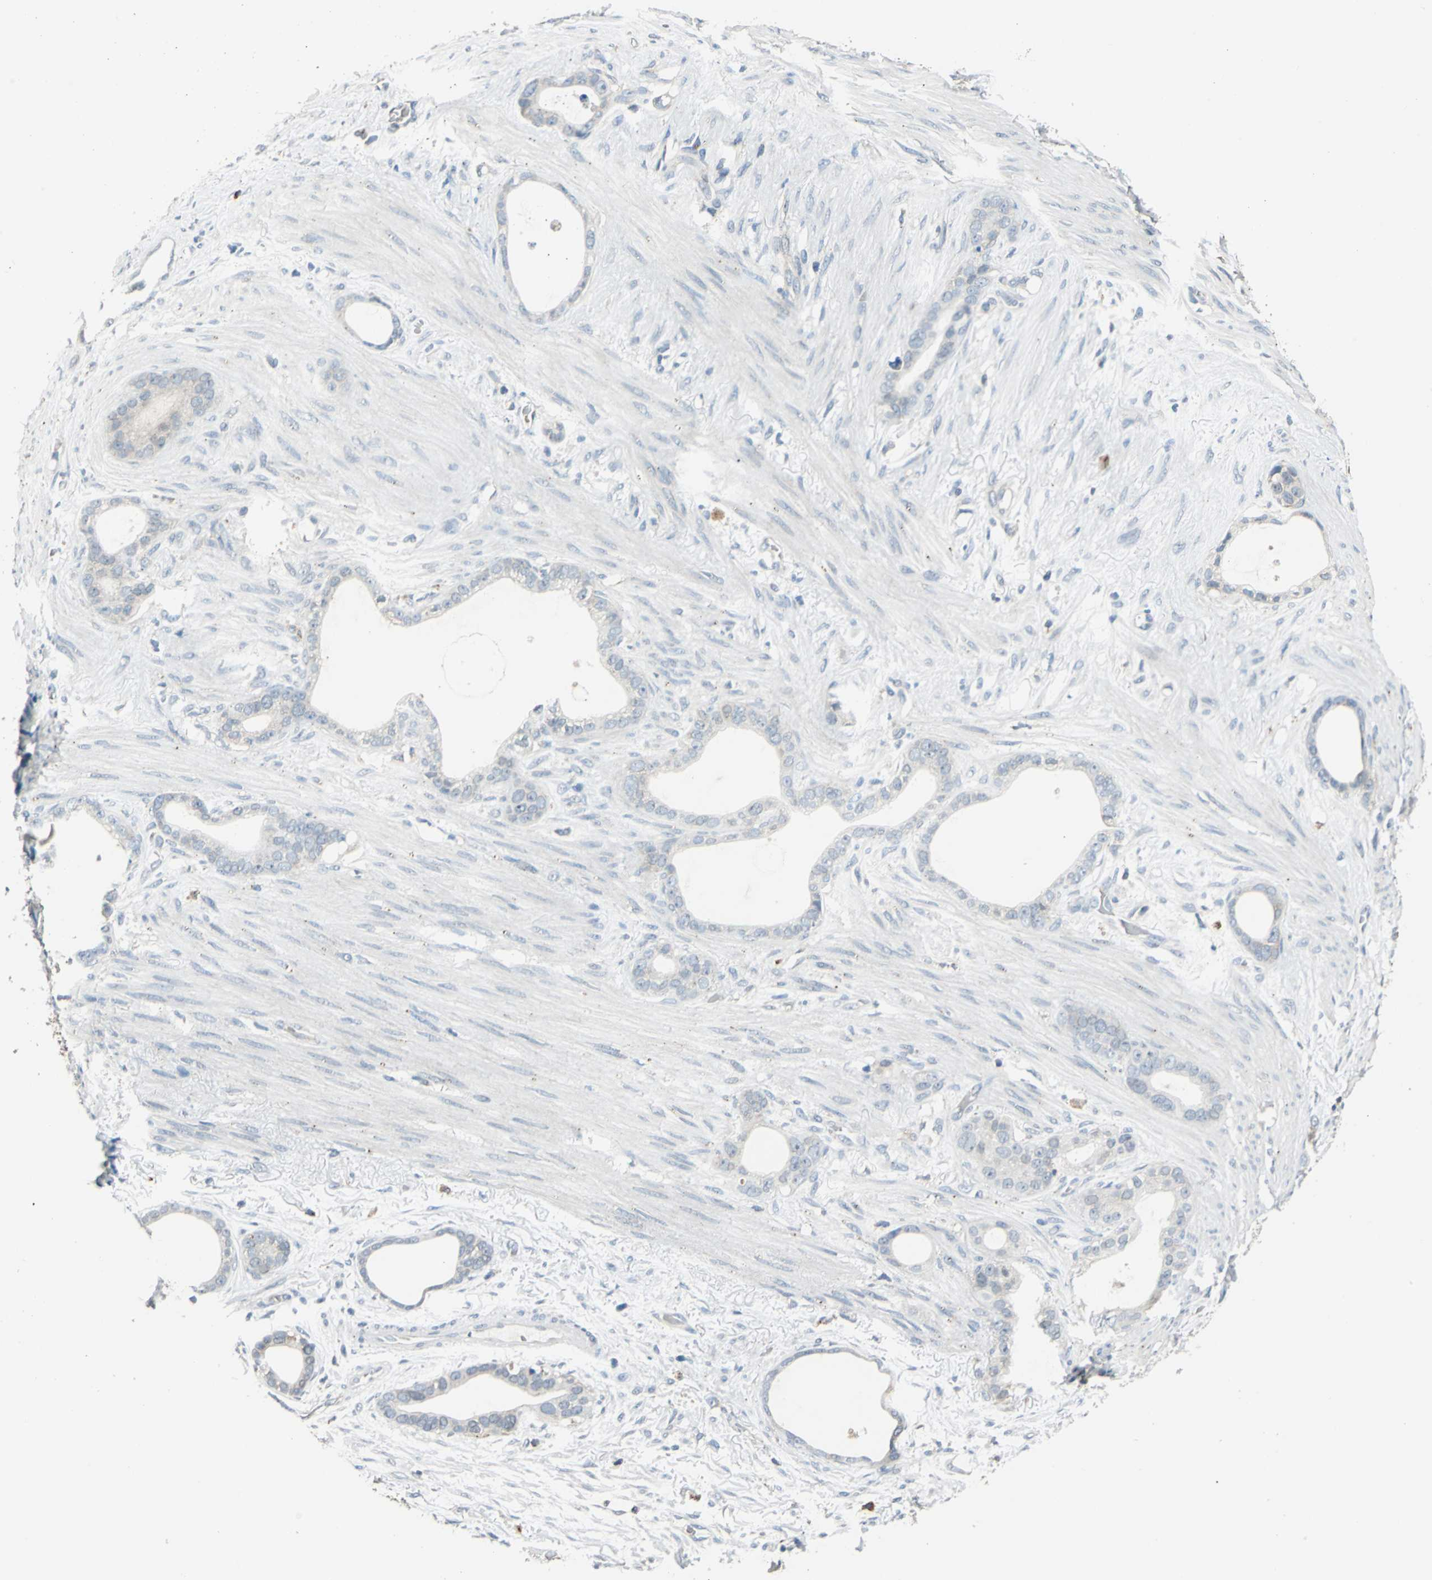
{"staining": {"intensity": "negative", "quantity": "none", "location": "none"}, "tissue": "stomach cancer", "cell_type": "Tumor cells", "image_type": "cancer", "snomed": [{"axis": "morphology", "description": "Adenocarcinoma, NOS"}, {"axis": "topography", "description": "Stomach"}], "caption": "IHC micrograph of stomach cancer (adenocarcinoma) stained for a protein (brown), which displays no staining in tumor cells. Brightfield microscopy of immunohistochemistry (IHC) stained with DAB (3,3'-diaminobenzidine) (brown) and hematoxylin (blue), captured at high magnification.", "gene": "NIT1", "patient": {"sex": "female", "age": 75}}